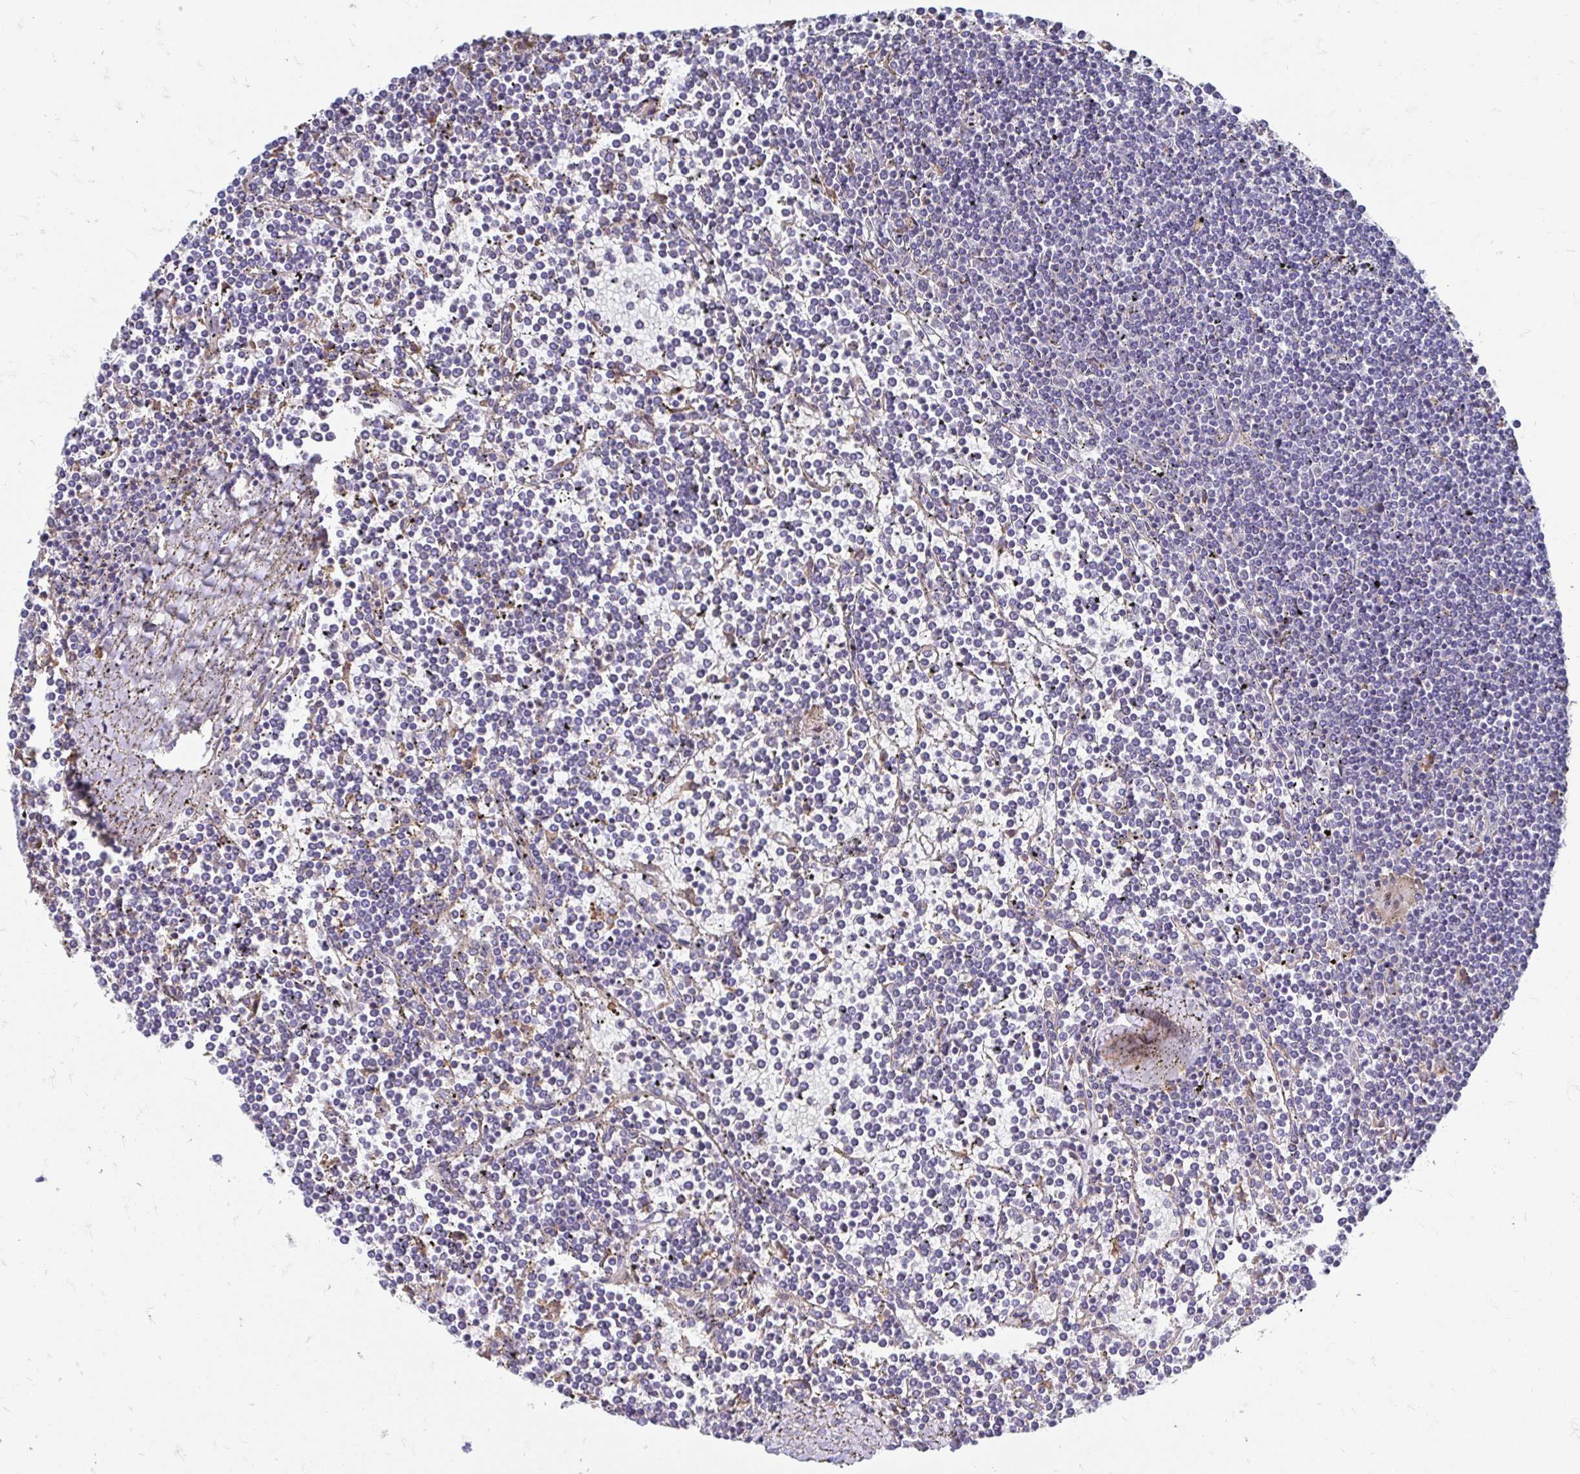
{"staining": {"intensity": "negative", "quantity": "none", "location": "none"}, "tissue": "lymphoma", "cell_type": "Tumor cells", "image_type": "cancer", "snomed": [{"axis": "morphology", "description": "Malignant lymphoma, non-Hodgkin's type, Low grade"}, {"axis": "topography", "description": "Spleen"}], "caption": "Lymphoma stained for a protein using immunohistochemistry (IHC) demonstrates no staining tumor cells.", "gene": "CDKL1", "patient": {"sex": "female", "age": 19}}